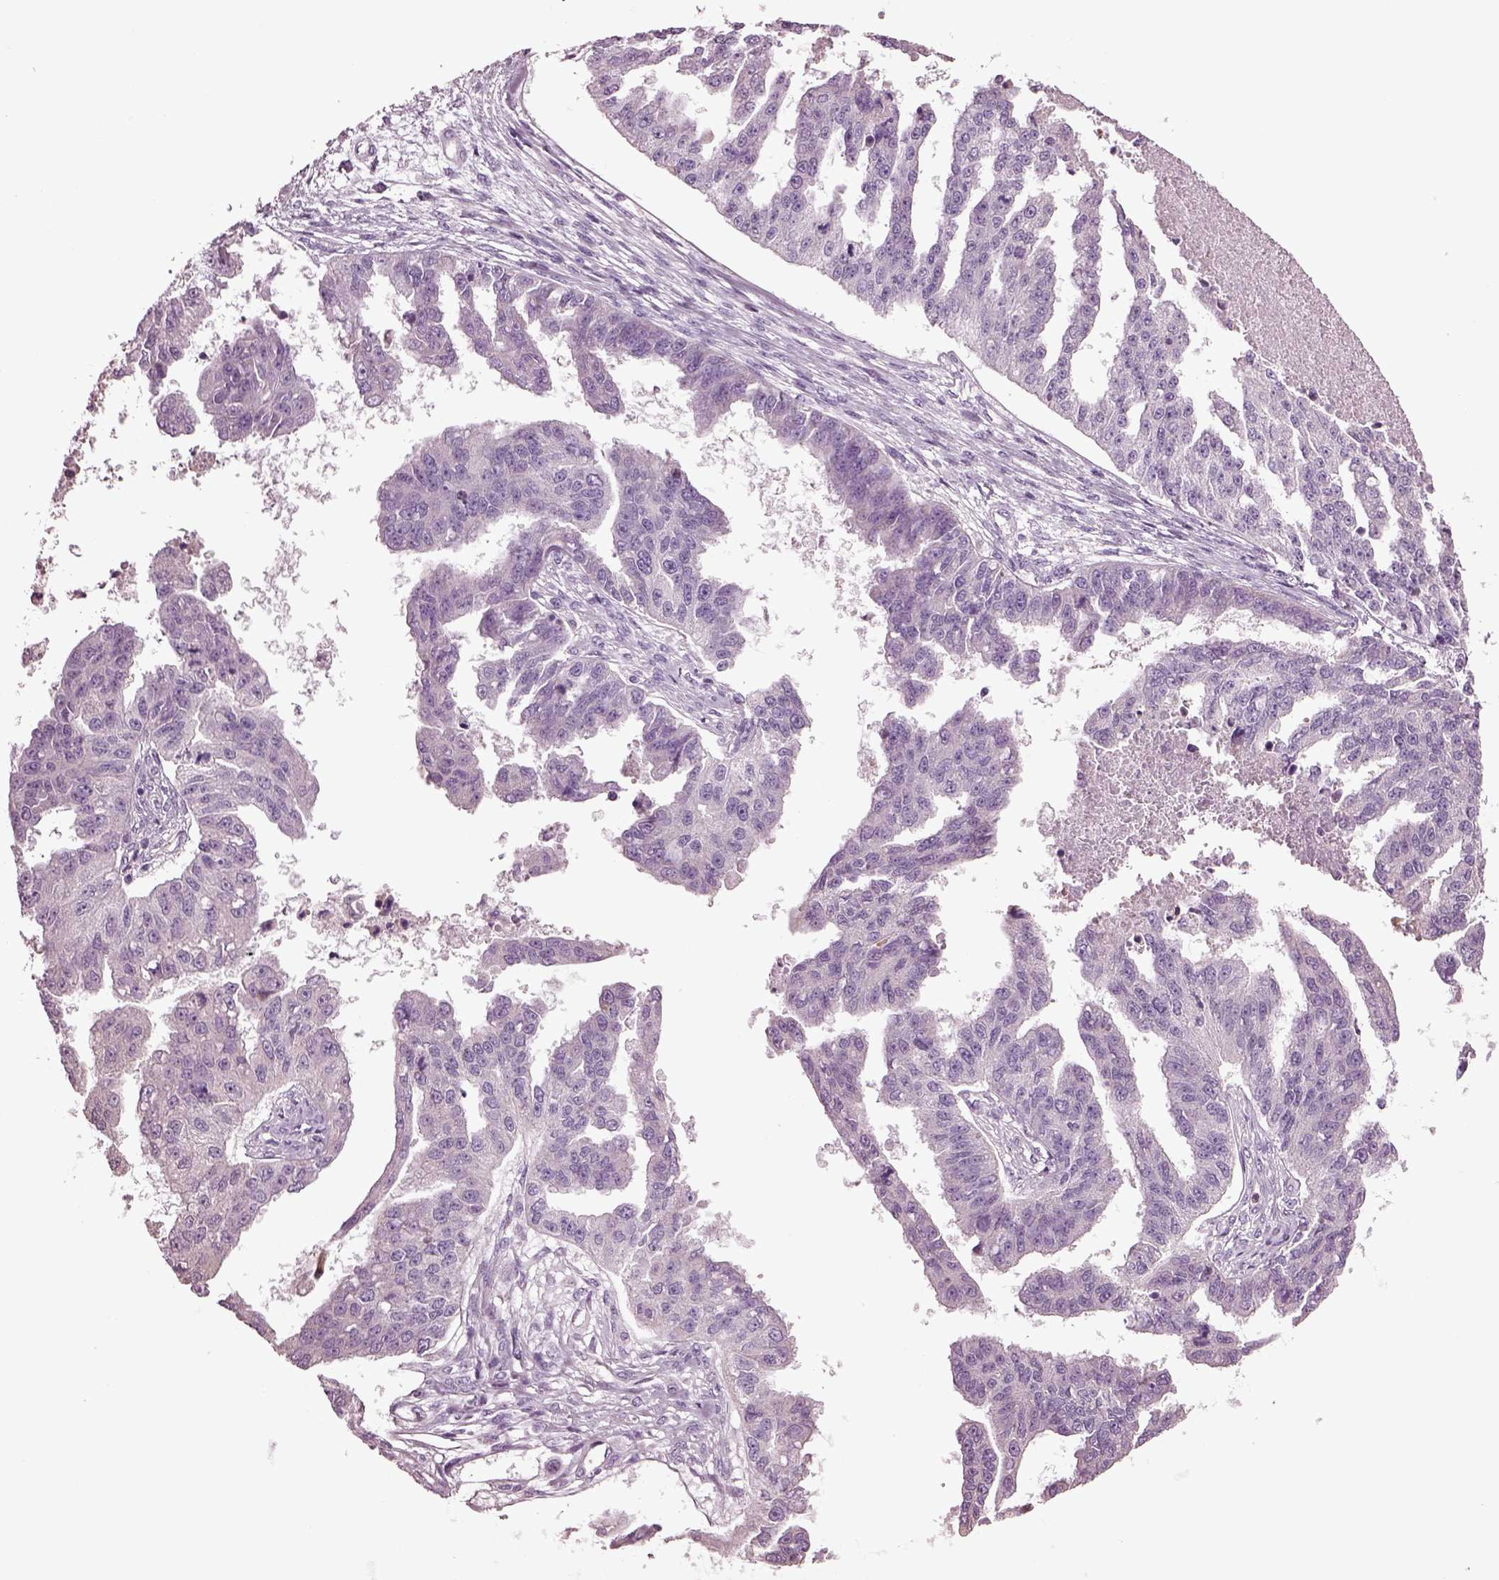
{"staining": {"intensity": "negative", "quantity": "none", "location": "none"}, "tissue": "ovarian cancer", "cell_type": "Tumor cells", "image_type": "cancer", "snomed": [{"axis": "morphology", "description": "Cystadenocarcinoma, serous, NOS"}, {"axis": "topography", "description": "Ovary"}], "caption": "Protein analysis of ovarian cancer reveals no significant staining in tumor cells.", "gene": "GUCA1A", "patient": {"sex": "female", "age": 58}}